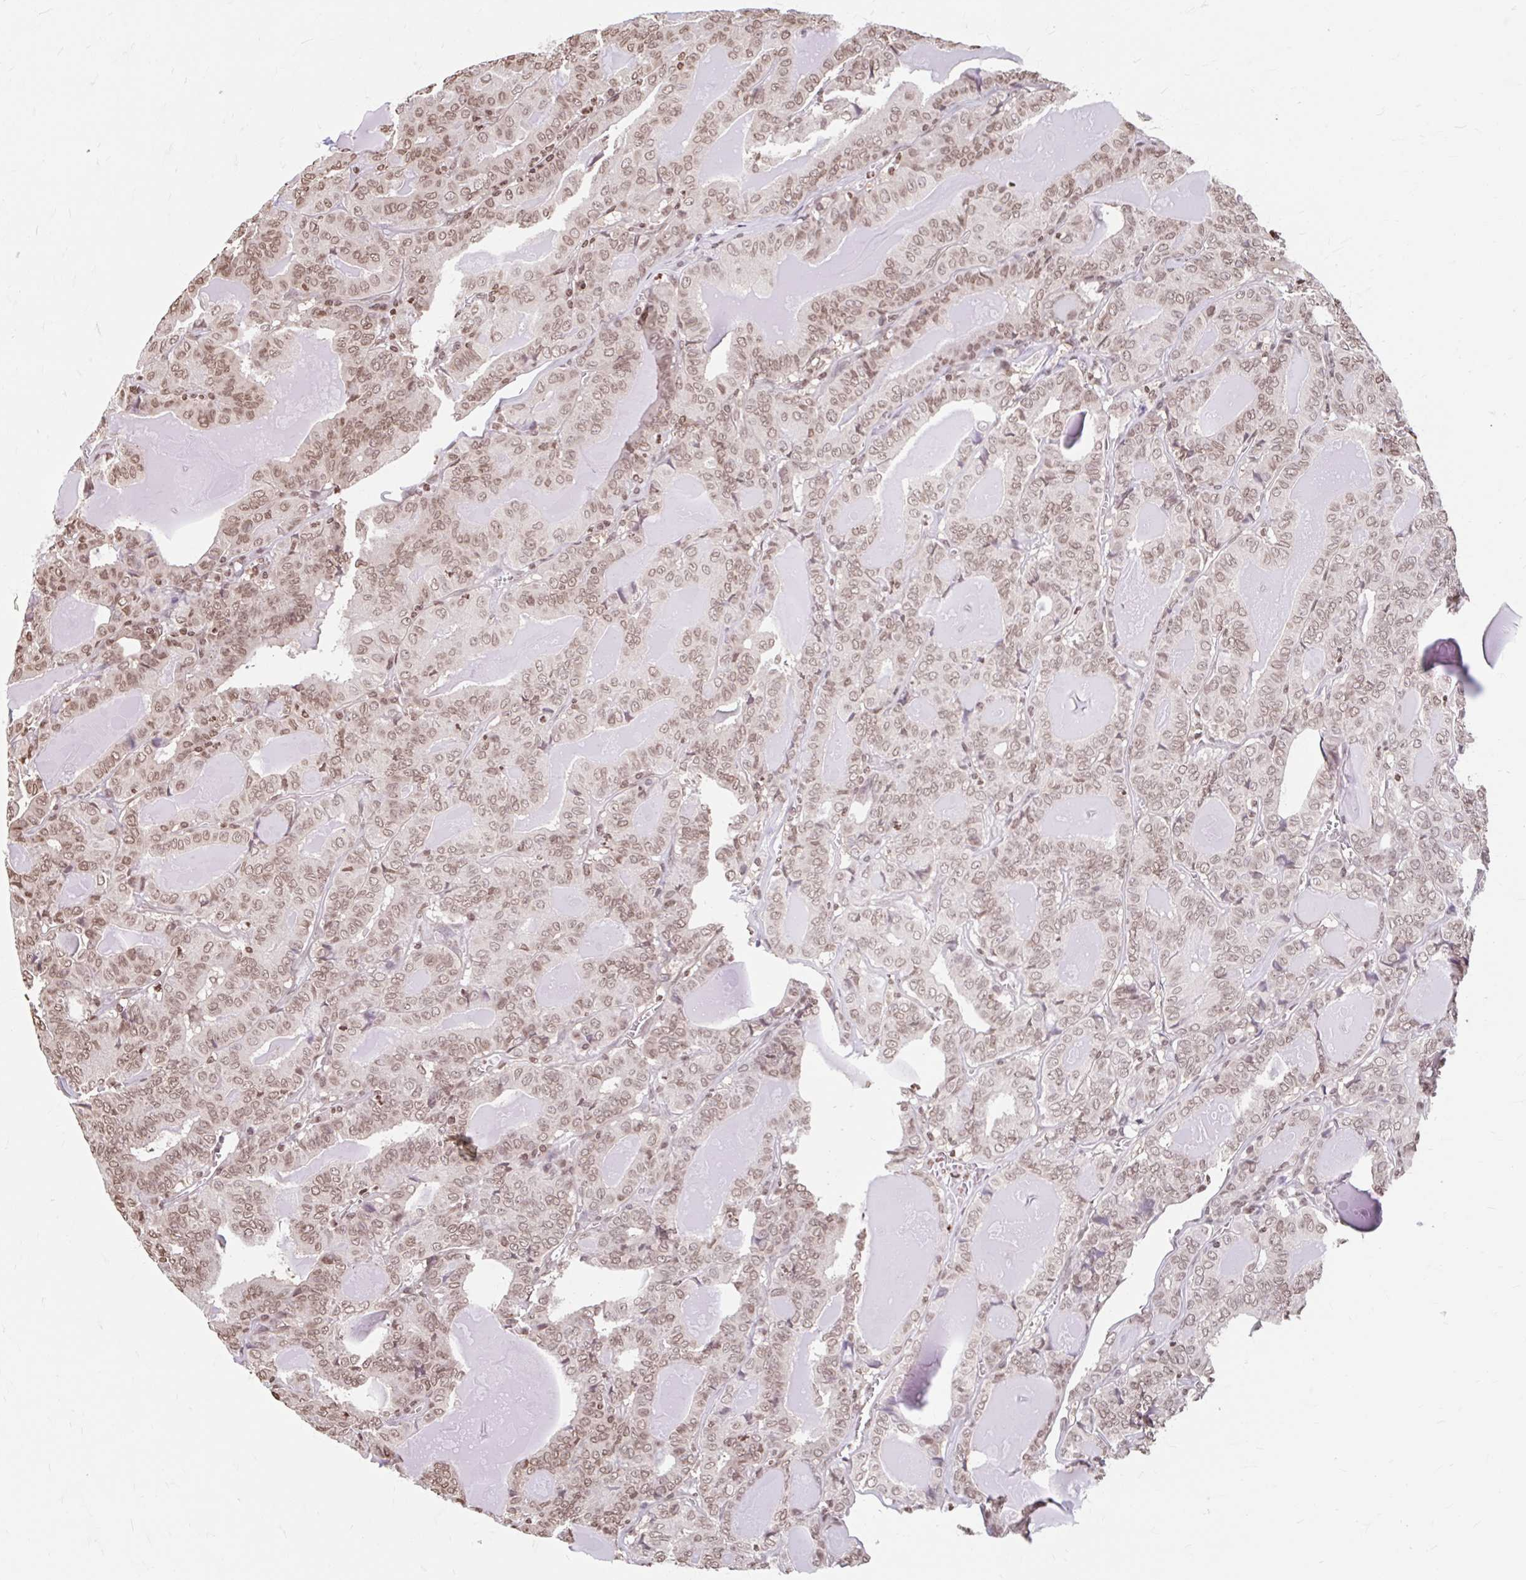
{"staining": {"intensity": "moderate", "quantity": ">75%", "location": "nuclear"}, "tissue": "thyroid cancer", "cell_type": "Tumor cells", "image_type": "cancer", "snomed": [{"axis": "morphology", "description": "Papillary adenocarcinoma, NOS"}, {"axis": "topography", "description": "Thyroid gland"}], "caption": "This is a histology image of immunohistochemistry (IHC) staining of papillary adenocarcinoma (thyroid), which shows moderate positivity in the nuclear of tumor cells.", "gene": "ORC3", "patient": {"sex": "female", "age": 72}}